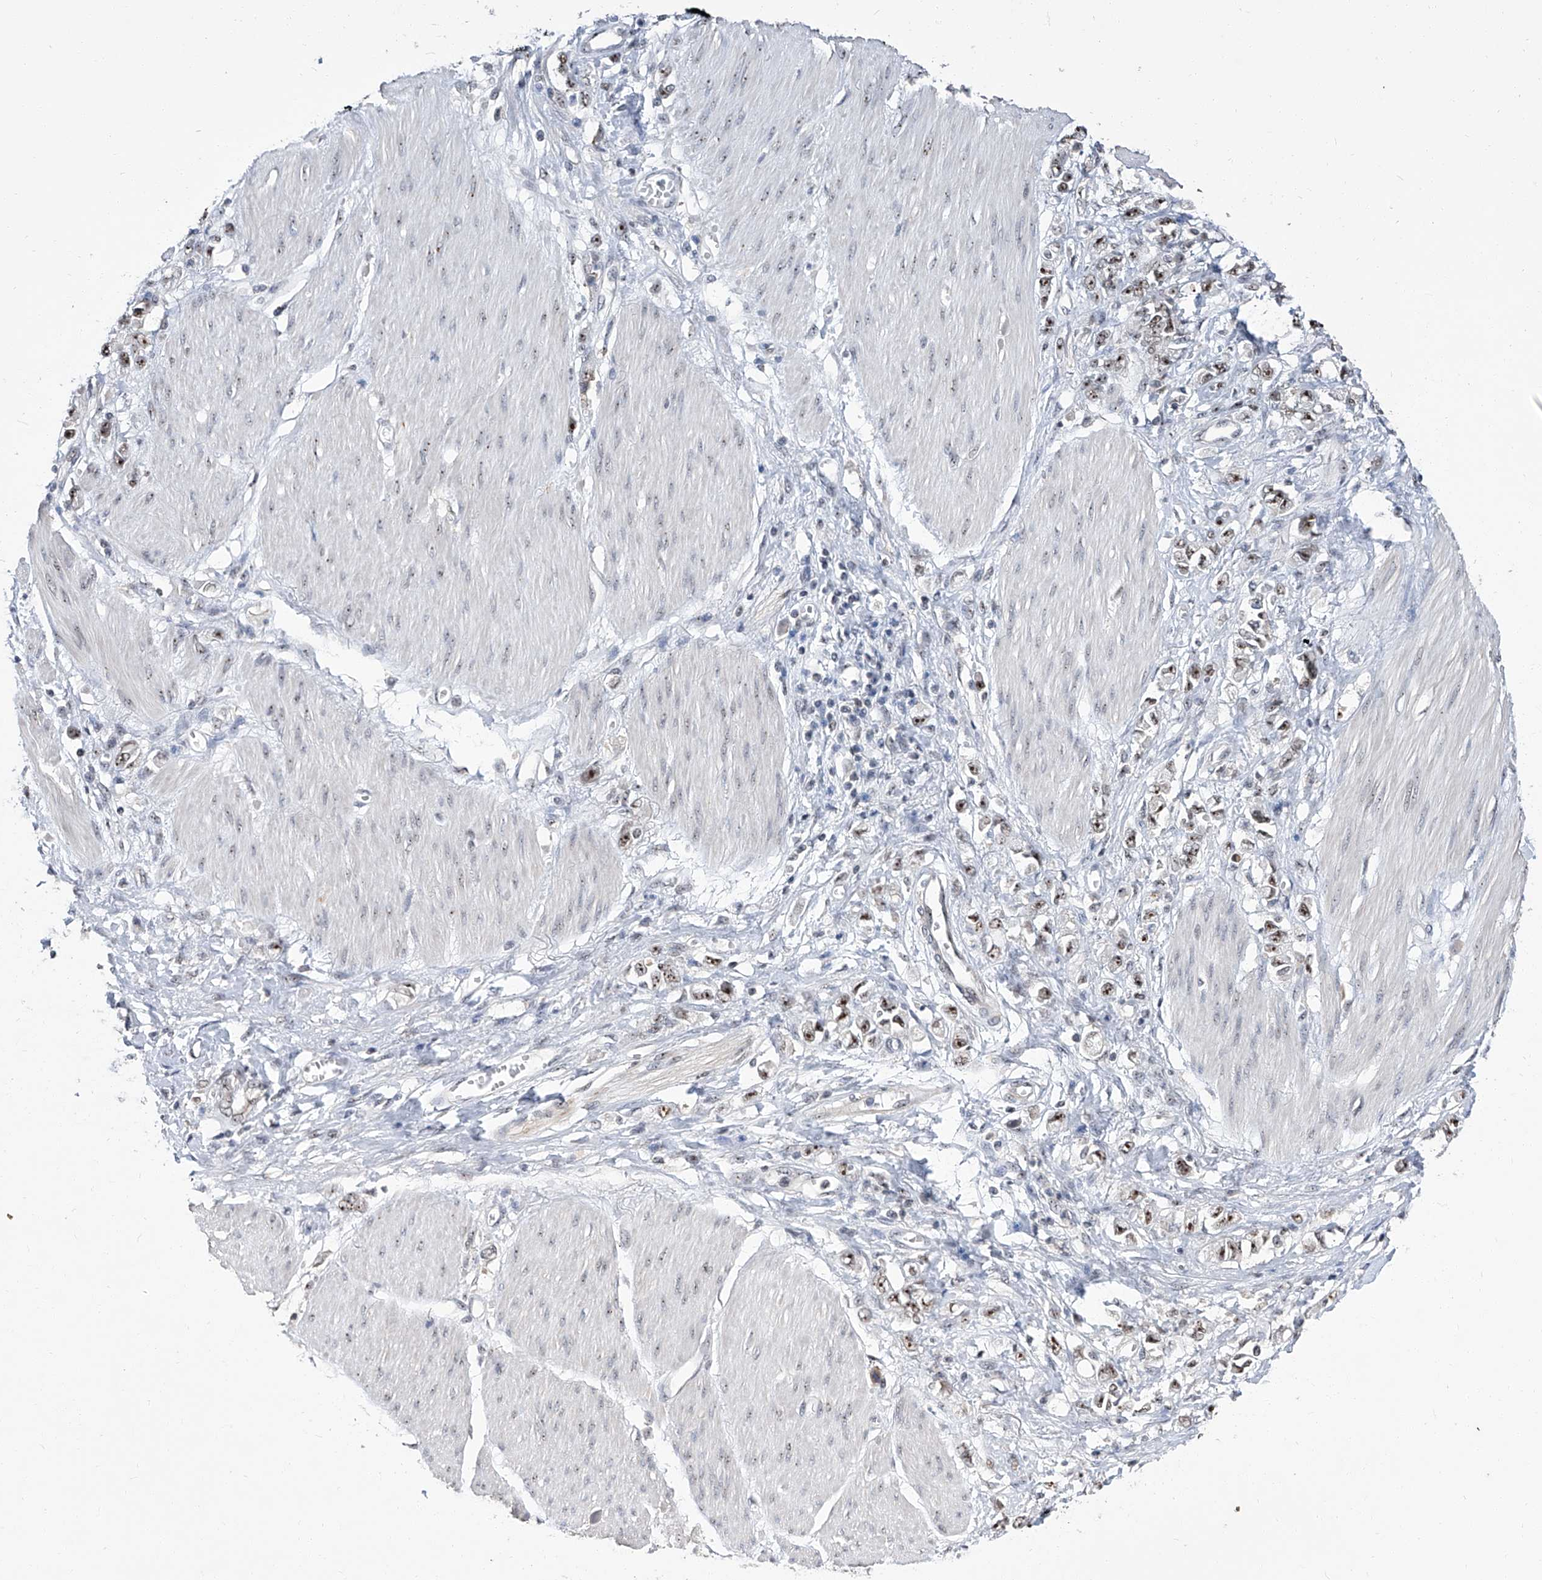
{"staining": {"intensity": "moderate", "quantity": ">75%", "location": "nuclear"}, "tissue": "stomach cancer", "cell_type": "Tumor cells", "image_type": "cancer", "snomed": [{"axis": "morphology", "description": "Adenocarcinoma, NOS"}, {"axis": "topography", "description": "Stomach"}], "caption": "A medium amount of moderate nuclear staining is identified in approximately >75% of tumor cells in stomach cancer tissue.", "gene": "CMTR1", "patient": {"sex": "female", "age": 76}}